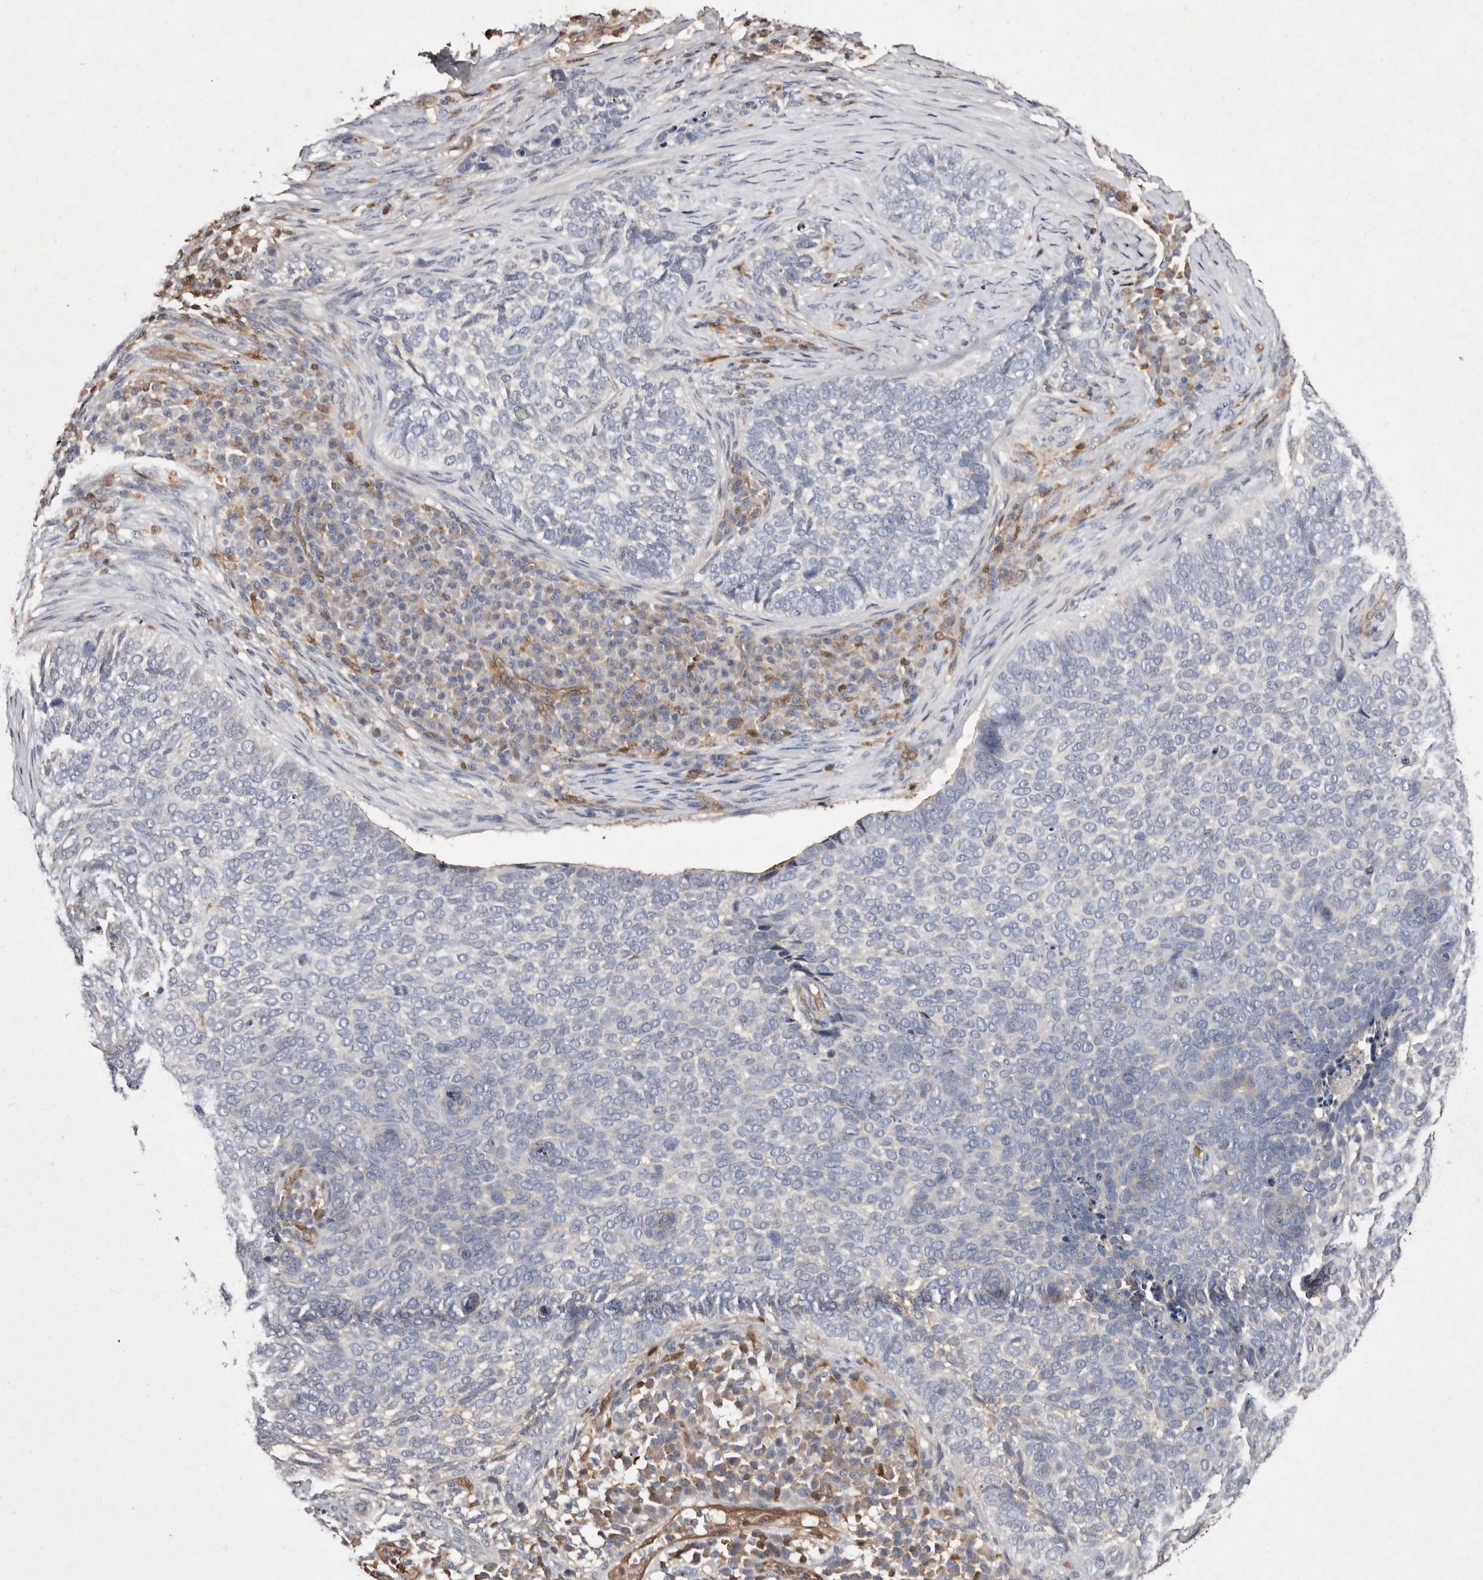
{"staining": {"intensity": "negative", "quantity": "none", "location": "none"}, "tissue": "skin cancer", "cell_type": "Tumor cells", "image_type": "cancer", "snomed": [{"axis": "morphology", "description": "Basal cell carcinoma"}, {"axis": "topography", "description": "Skin"}], "caption": "The histopathology image exhibits no significant expression in tumor cells of basal cell carcinoma (skin).", "gene": "GIMAP4", "patient": {"sex": "female", "age": 64}}